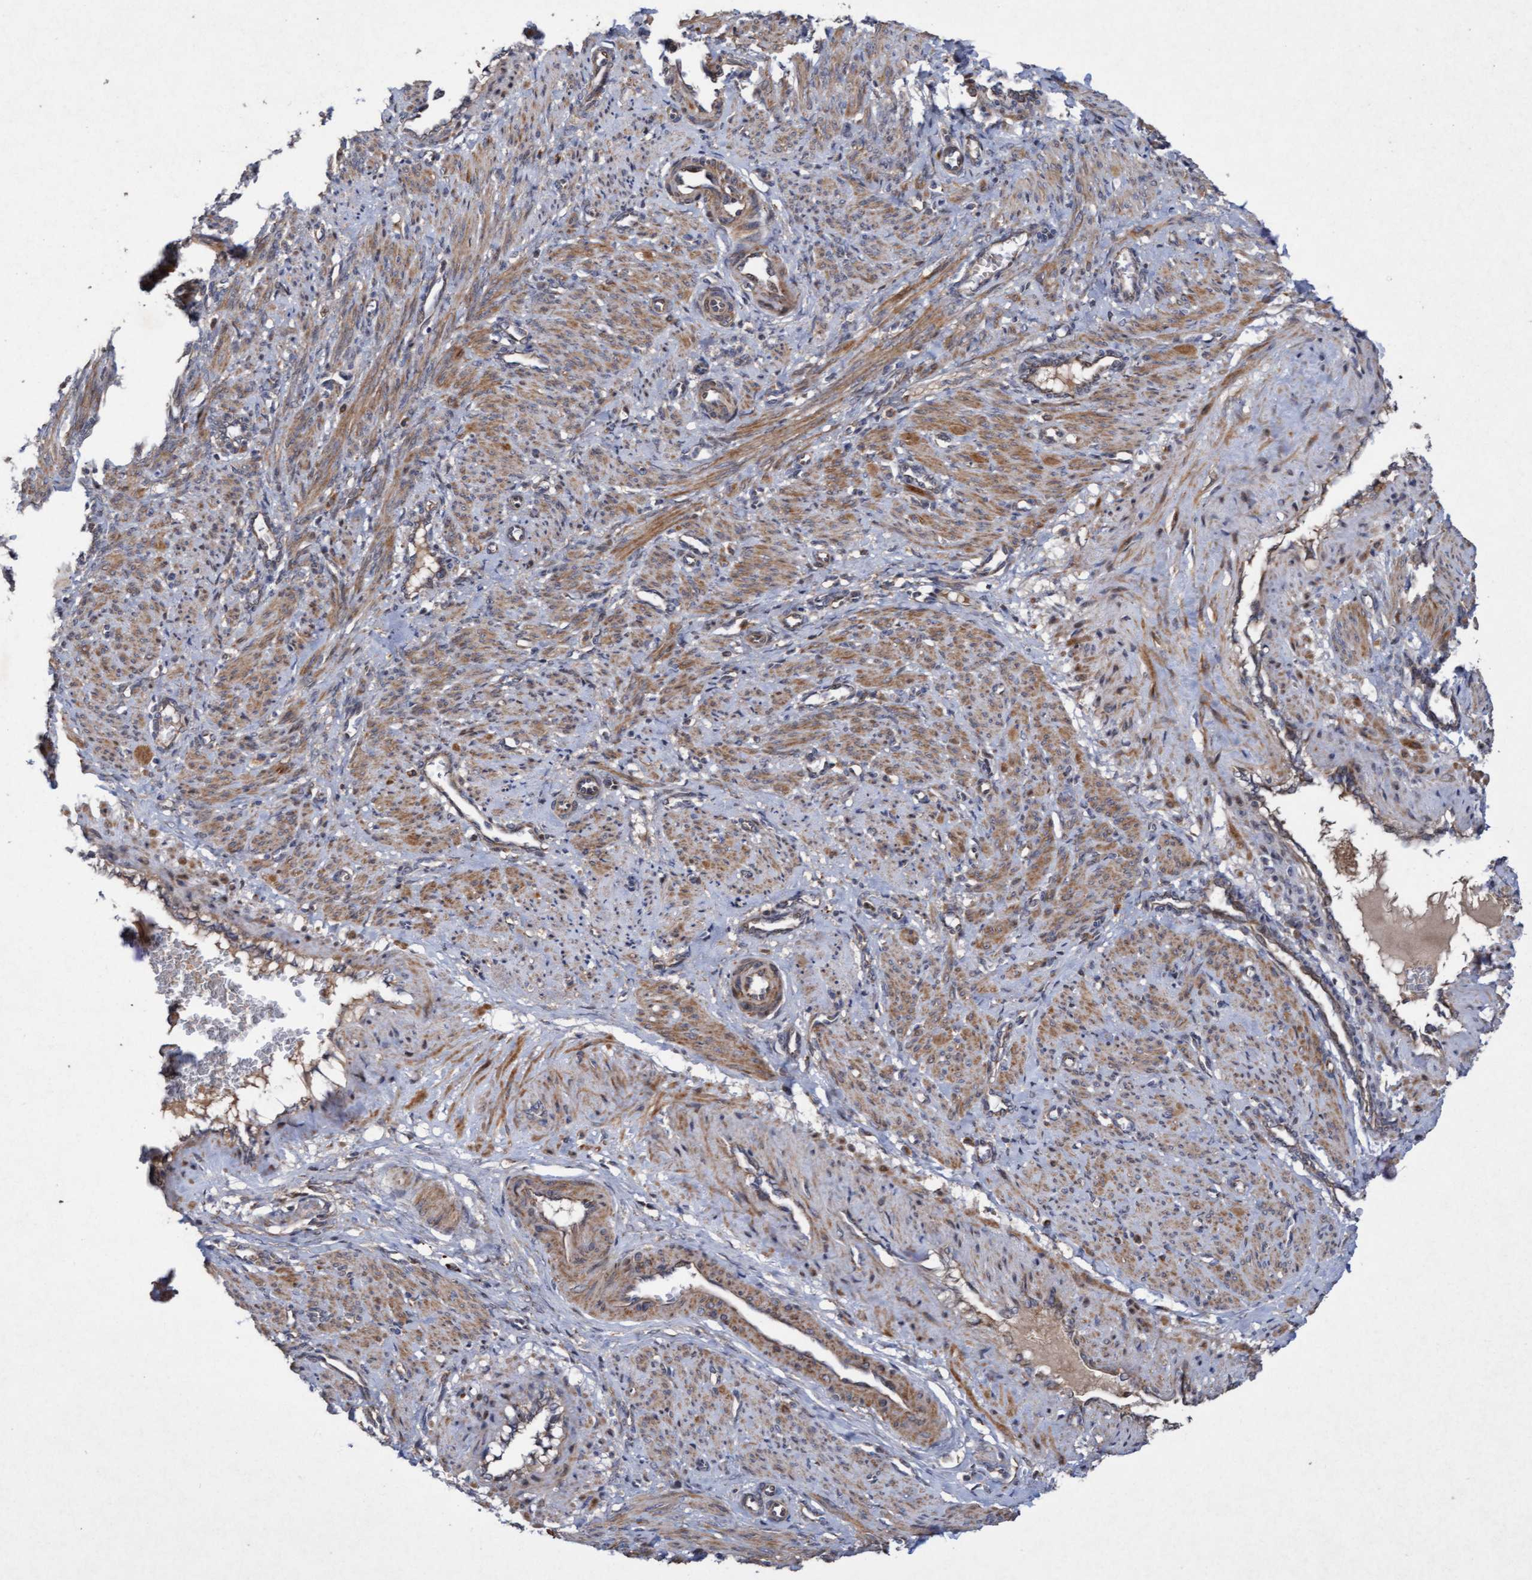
{"staining": {"intensity": "moderate", "quantity": ">75%", "location": "cytoplasmic/membranous"}, "tissue": "smooth muscle", "cell_type": "Smooth muscle cells", "image_type": "normal", "snomed": [{"axis": "morphology", "description": "Normal tissue, NOS"}, {"axis": "topography", "description": "Endometrium"}], "caption": "Immunohistochemical staining of benign smooth muscle shows medium levels of moderate cytoplasmic/membranous staining in approximately >75% of smooth muscle cells.", "gene": "ELP5", "patient": {"sex": "female", "age": 33}}